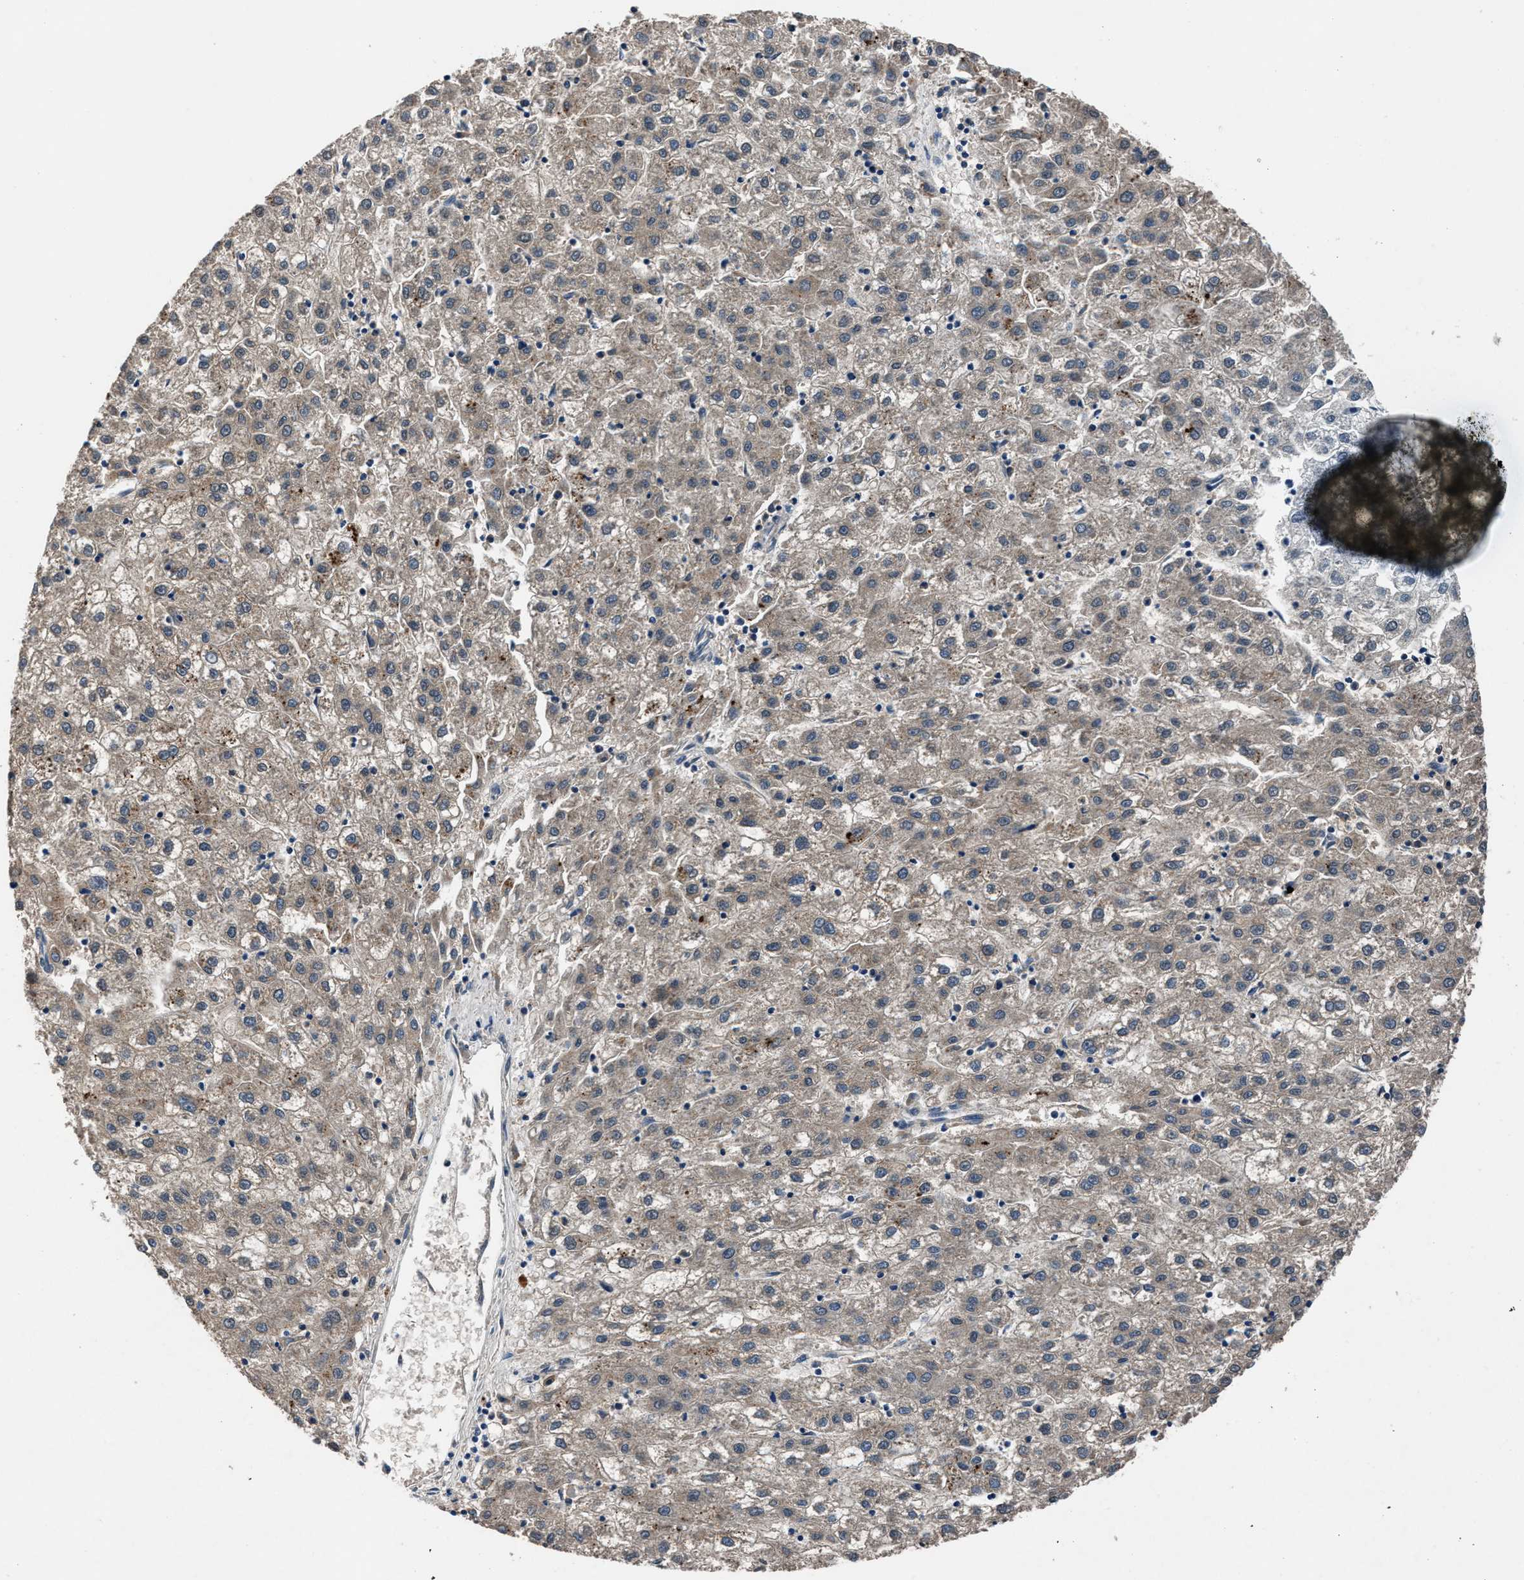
{"staining": {"intensity": "weak", "quantity": "25%-75%", "location": "cytoplasmic/membranous"}, "tissue": "liver cancer", "cell_type": "Tumor cells", "image_type": "cancer", "snomed": [{"axis": "morphology", "description": "Carcinoma, Hepatocellular, NOS"}, {"axis": "topography", "description": "Liver"}], "caption": "IHC image of hepatocellular carcinoma (liver) stained for a protein (brown), which shows low levels of weak cytoplasmic/membranous expression in about 25%-75% of tumor cells.", "gene": "PRXL2C", "patient": {"sex": "male", "age": 72}}